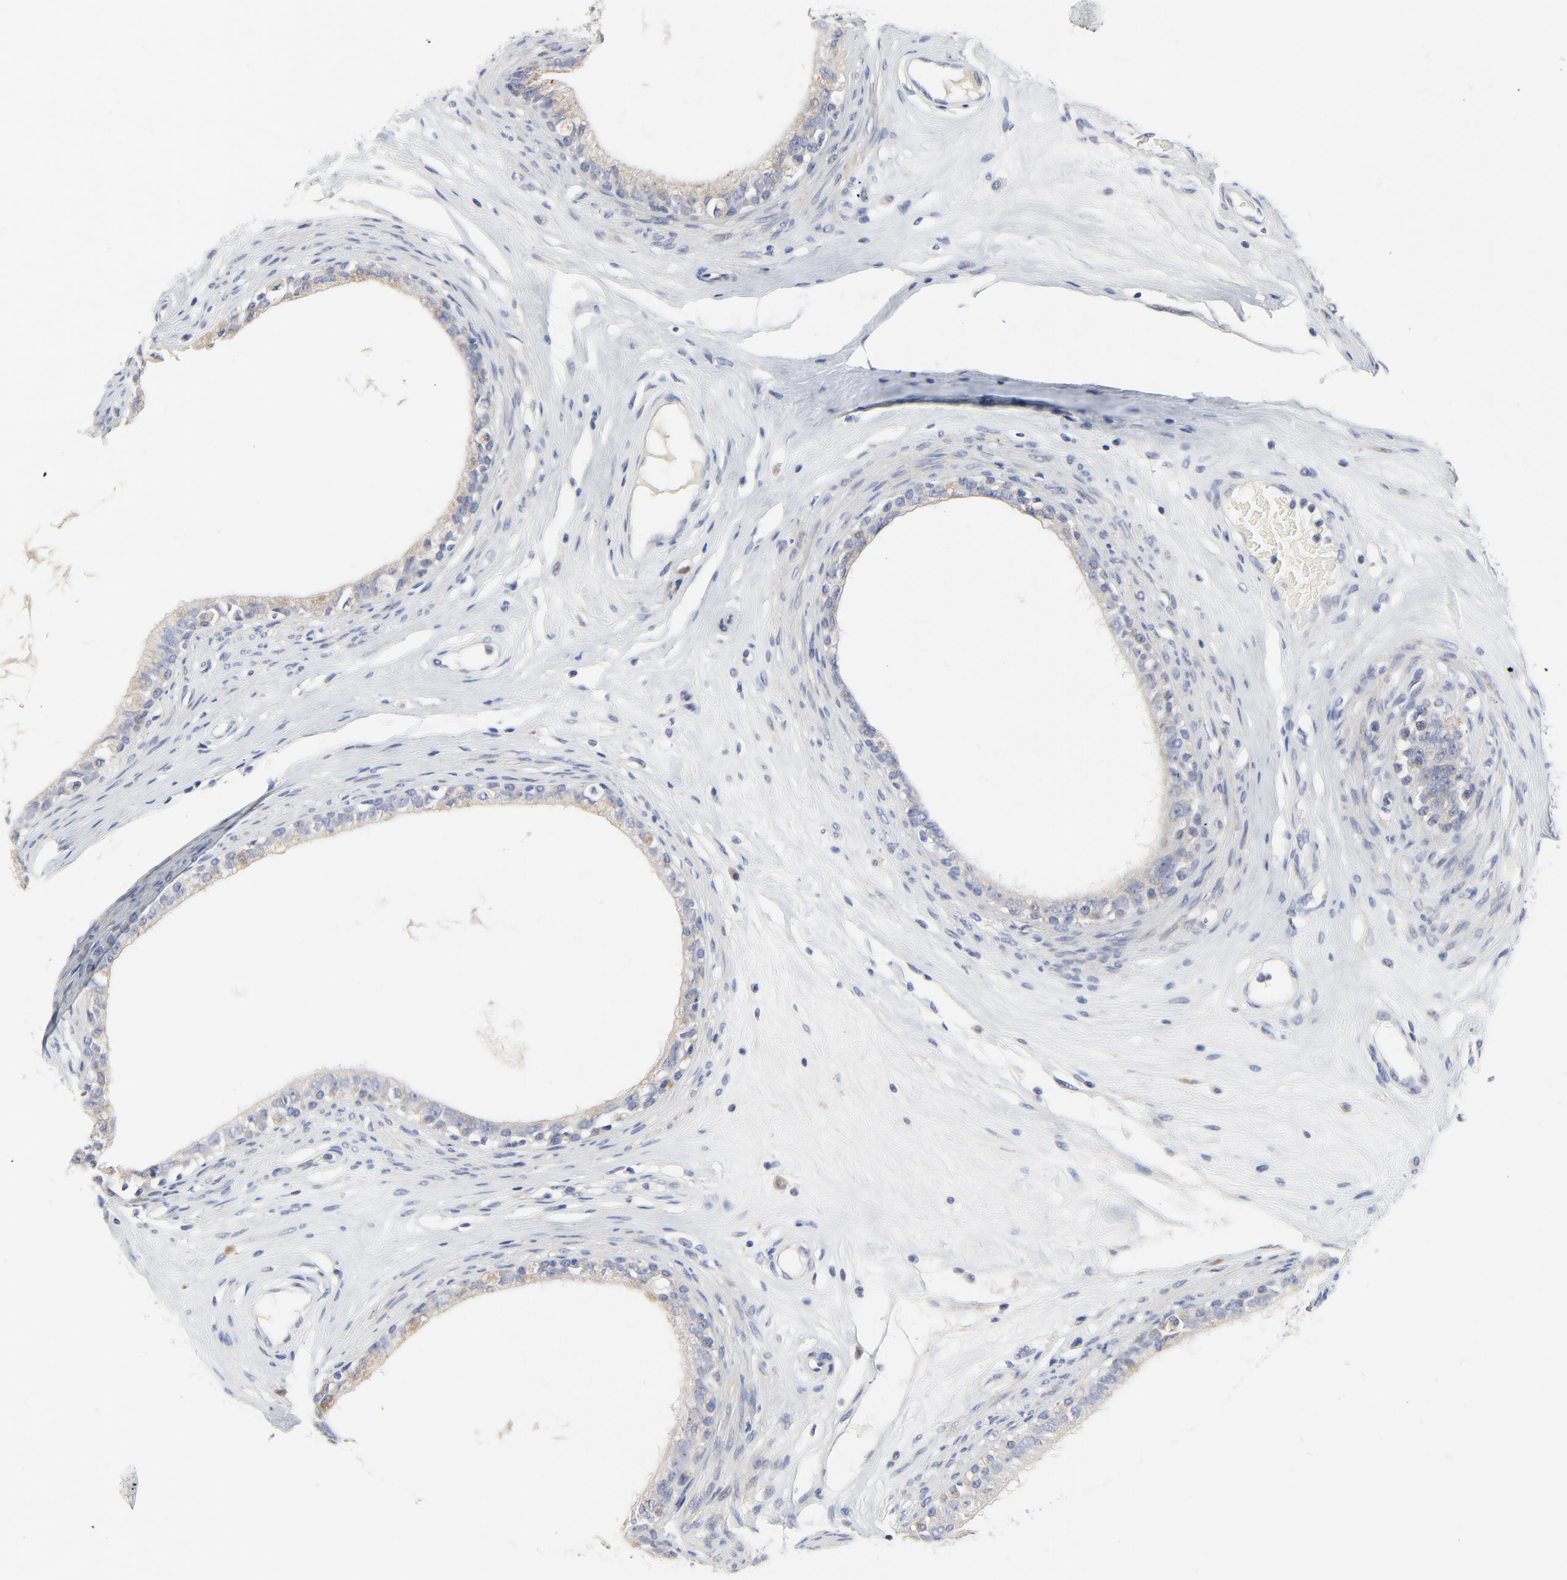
{"staining": {"intensity": "negative", "quantity": "none", "location": "none"}, "tissue": "epididymis", "cell_type": "Glandular cells", "image_type": "normal", "snomed": [{"axis": "morphology", "description": "Normal tissue, NOS"}, {"axis": "morphology", "description": "Inflammation, NOS"}, {"axis": "topography", "description": "Epididymis"}], "caption": "High magnification brightfield microscopy of unremarkable epididymis stained with DAB (3,3'-diaminobenzidine) (brown) and counterstained with hematoxylin (blue): glandular cells show no significant positivity.", "gene": "NLGN3", "patient": {"sex": "male", "age": 84}}